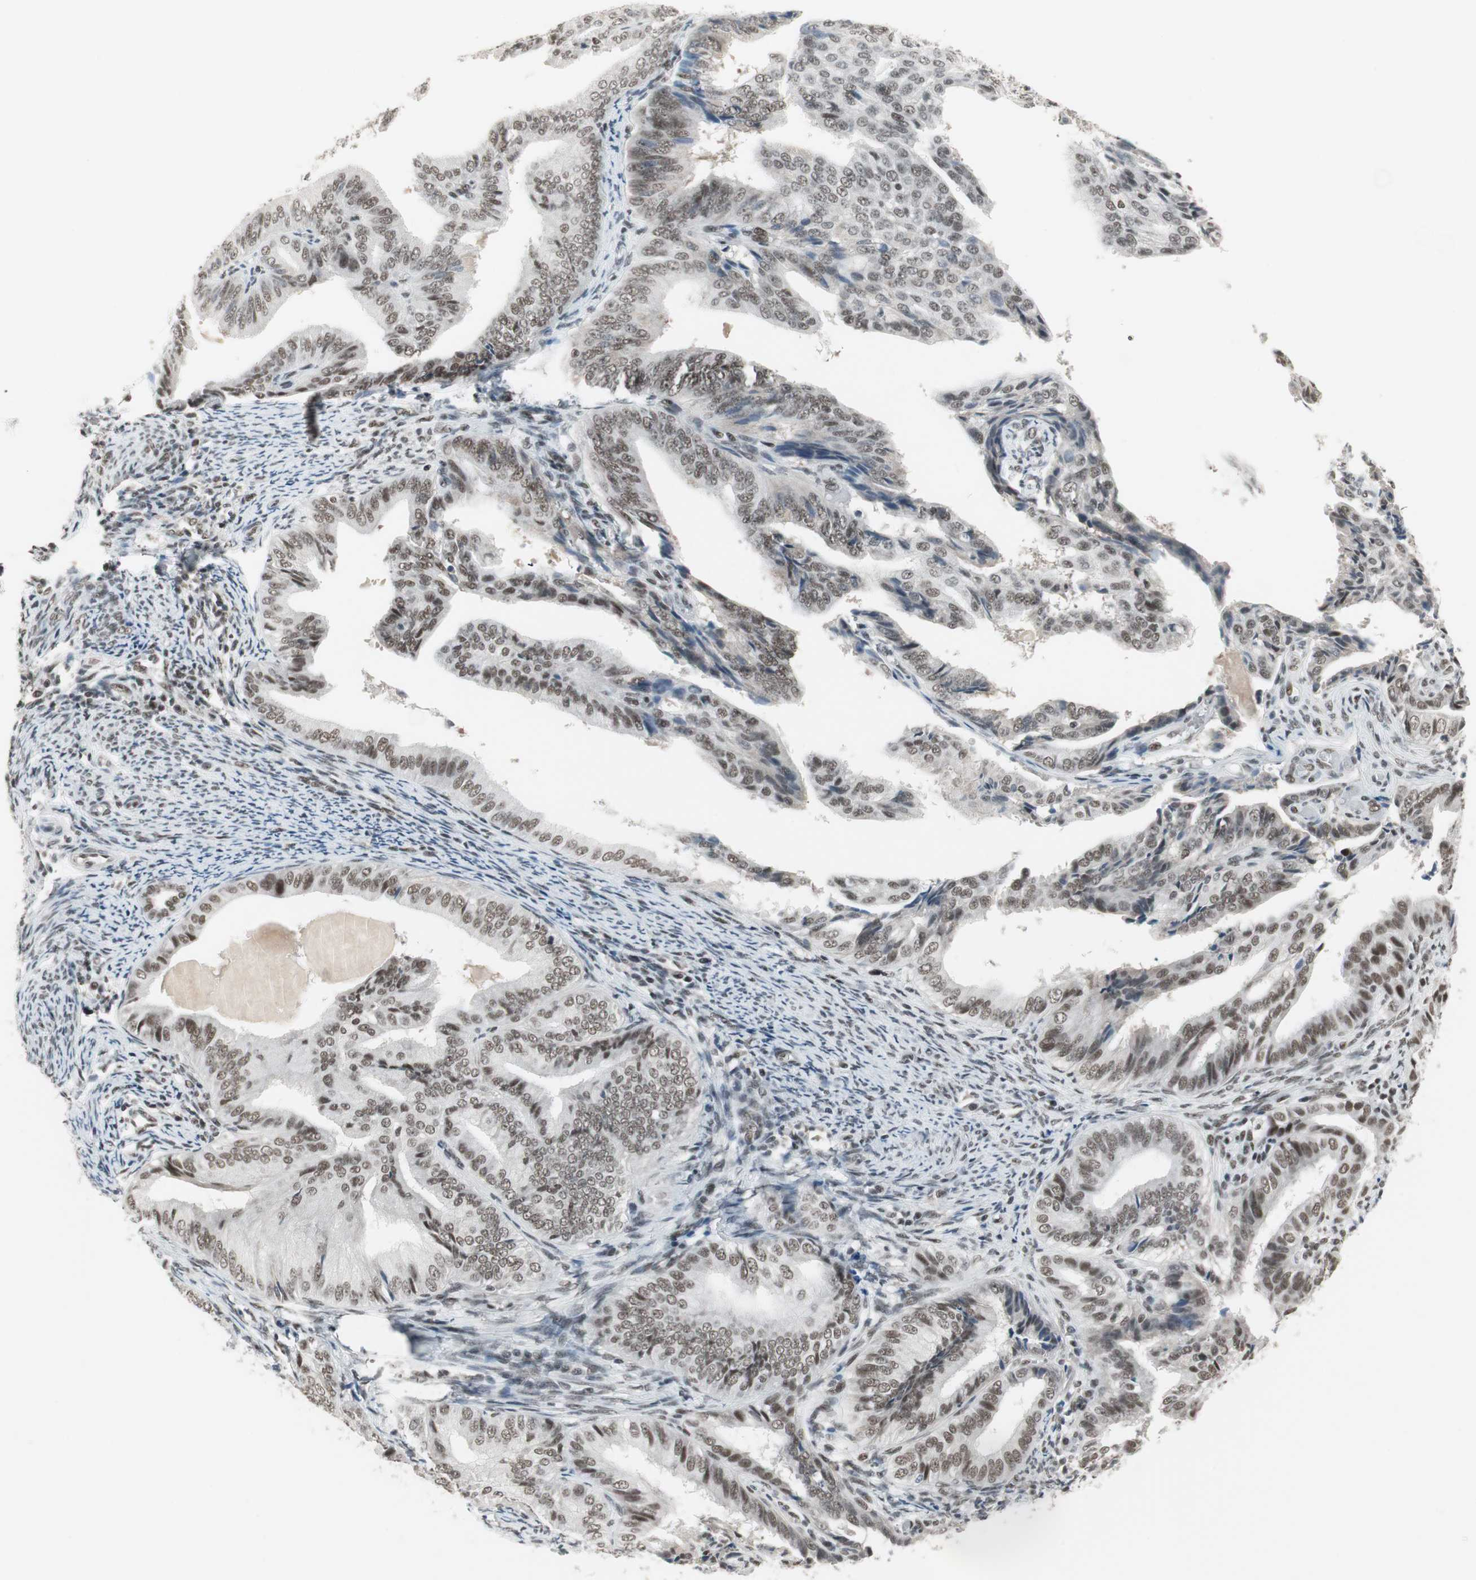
{"staining": {"intensity": "moderate", "quantity": ">75%", "location": "nuclear"}, "tissue": "endometrial cancer", "cell_type": "Tumor cells", "image_type": "cancer", "snomed": [{"axis": "morphology", "description": "Adenocarcinoma, NOS"}, {"axis": "topography", "description": "Endometrium"}], "caption": "A micrograph of endometrial cancer stained for a protein demonstrates moderate nuclear brown staining in tumor cells.", "gene": "RTF1", "patient": {"sex": "female", "age": 58}}